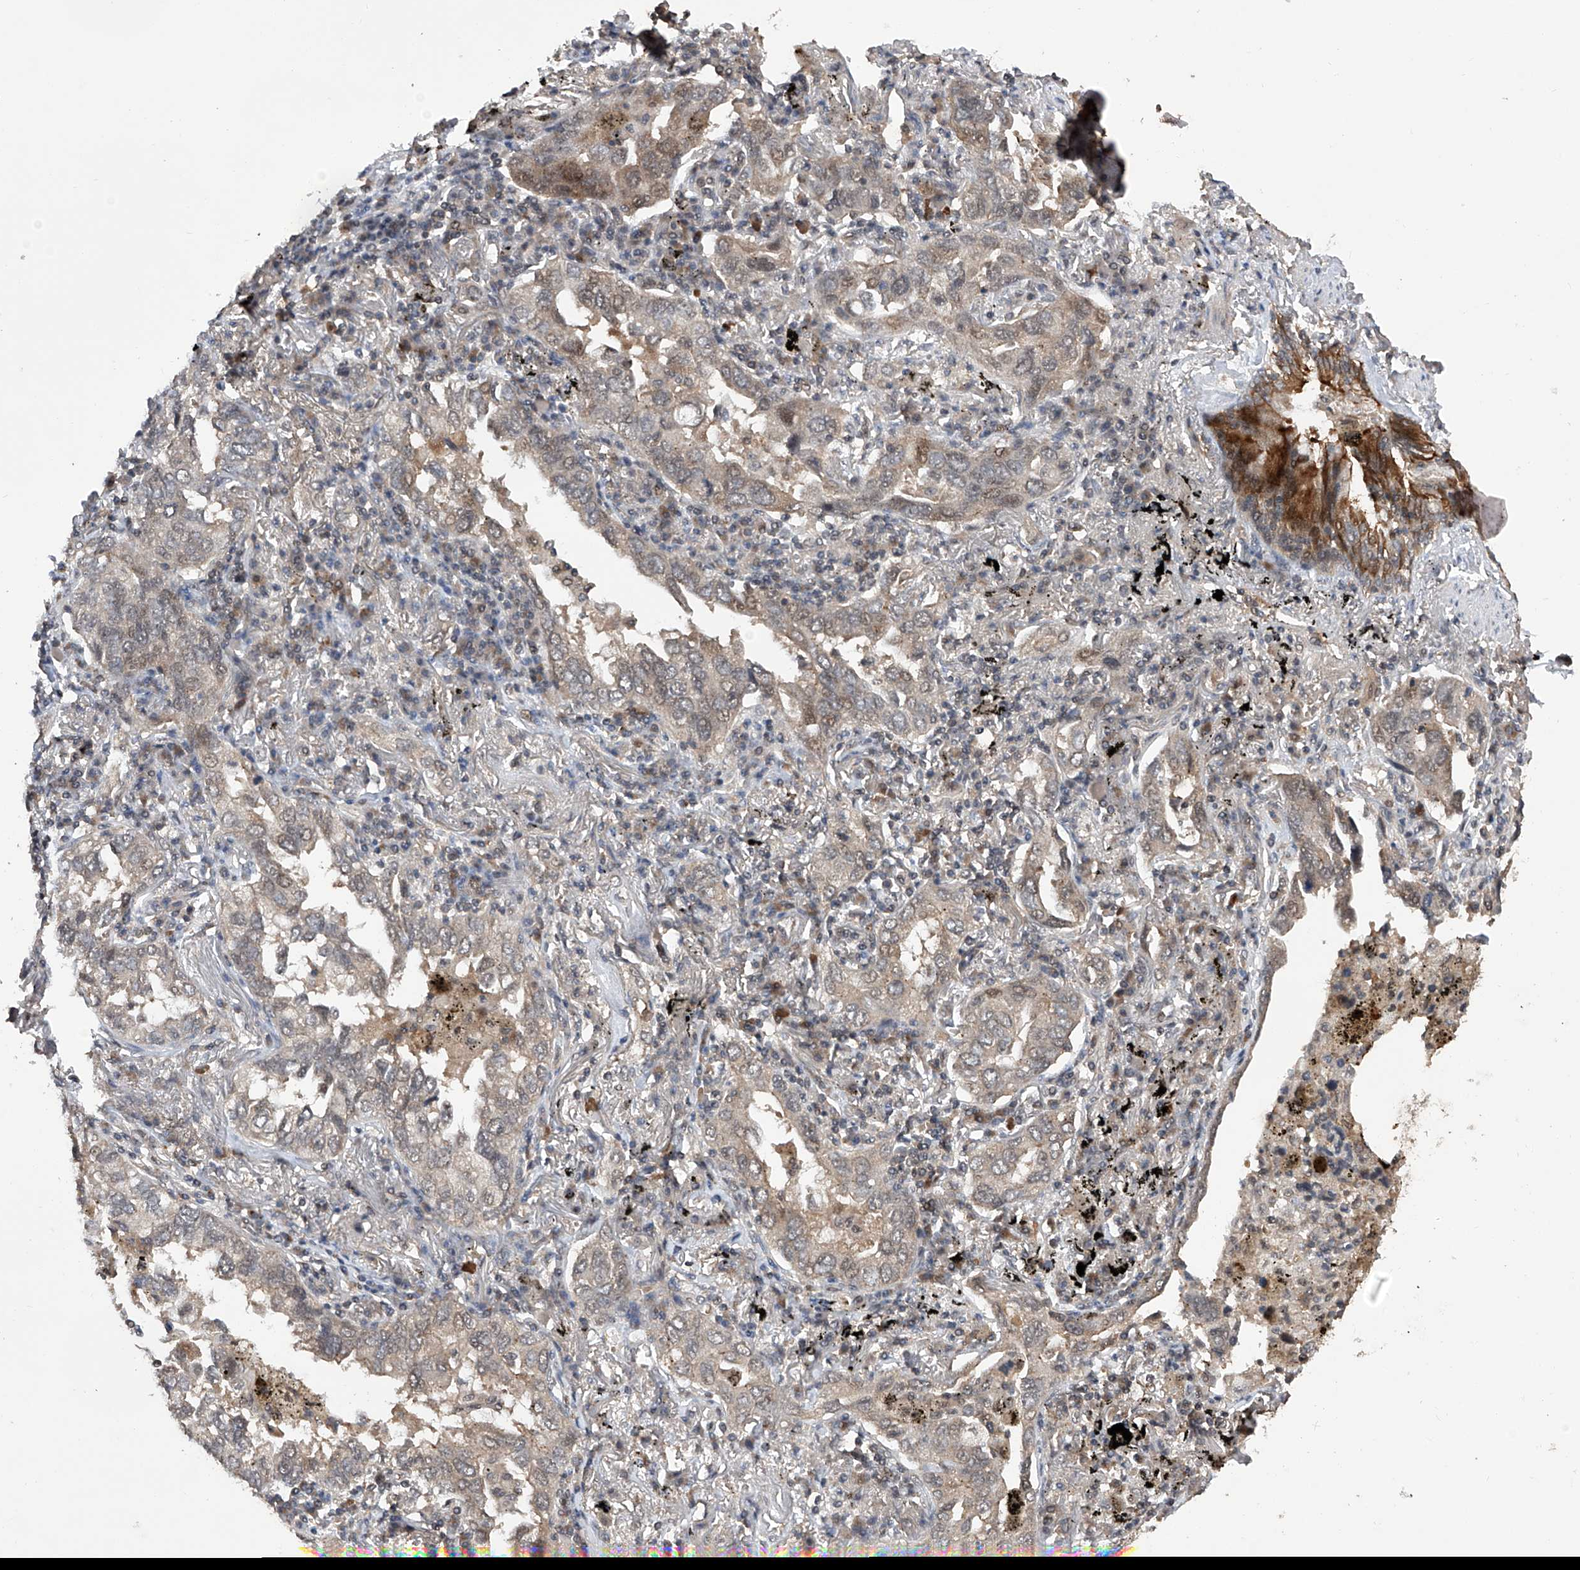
{"staining": {"intensity": "weak", "quantity": "<25%", "location": "cytoplasmic/membranous,nuclear"}, "tissue": "lung cancer", "cell_type": "Tumor cells", "image_type": "cancer", "snomed": [{"axis": "morphology", "description": "Adenocarcinoma, NOS"}, {"axis": "topography", "description": "Lung"}], "caption": "This is an immunohistochemistry (IHC) photomicrograph of human lung cancer. There is no positivity in tumor cells.", "gene": "LYSMD4", "patient": {"sex": "male", "age": 65}}